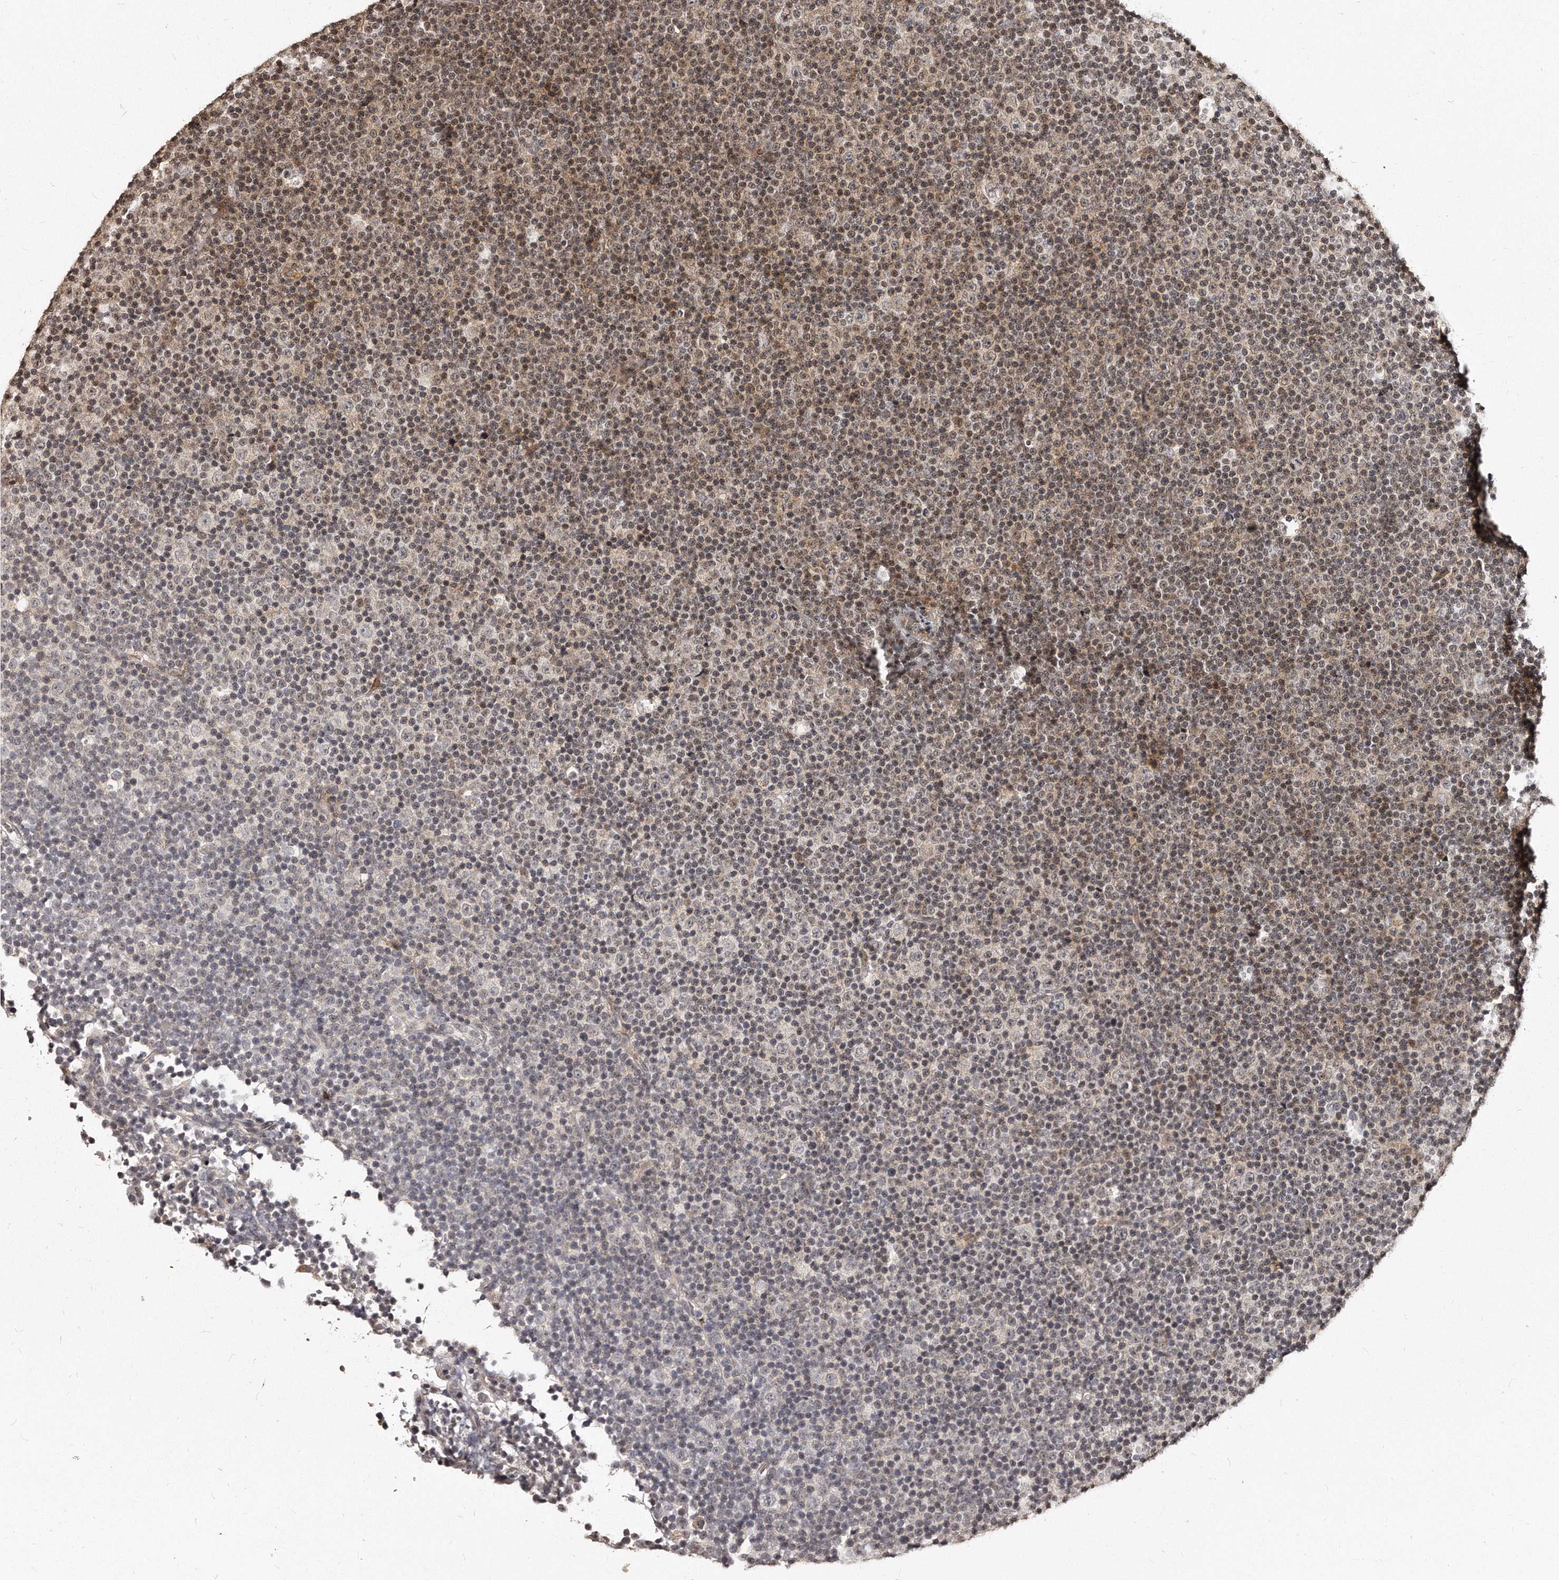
{"staining": {"intensity": "weak", "quantity": "25%-75%", "location": "cytoplasmic/membranous,nuclear"}, "tissue": "lymphoma", "cell_type": "Tumor cells", "image_type": "cancer", "snomed": [{"axis": "morphology", "description": "Malignant lymphoma, non-Hodgkin's type, Low grade"}, {"axis": "topography", "description": "Lymph node"}], "caption": "Brown immunohistochemical staining in malignant lymphoma, non-Hodgkin's type (low-grade) displays weak cytoplasmic/membranous and nuclear positivity in about 25%-75% of tumor cells.", "gene": "TSHR", "patient": {"sex": "female", "age": 67}}